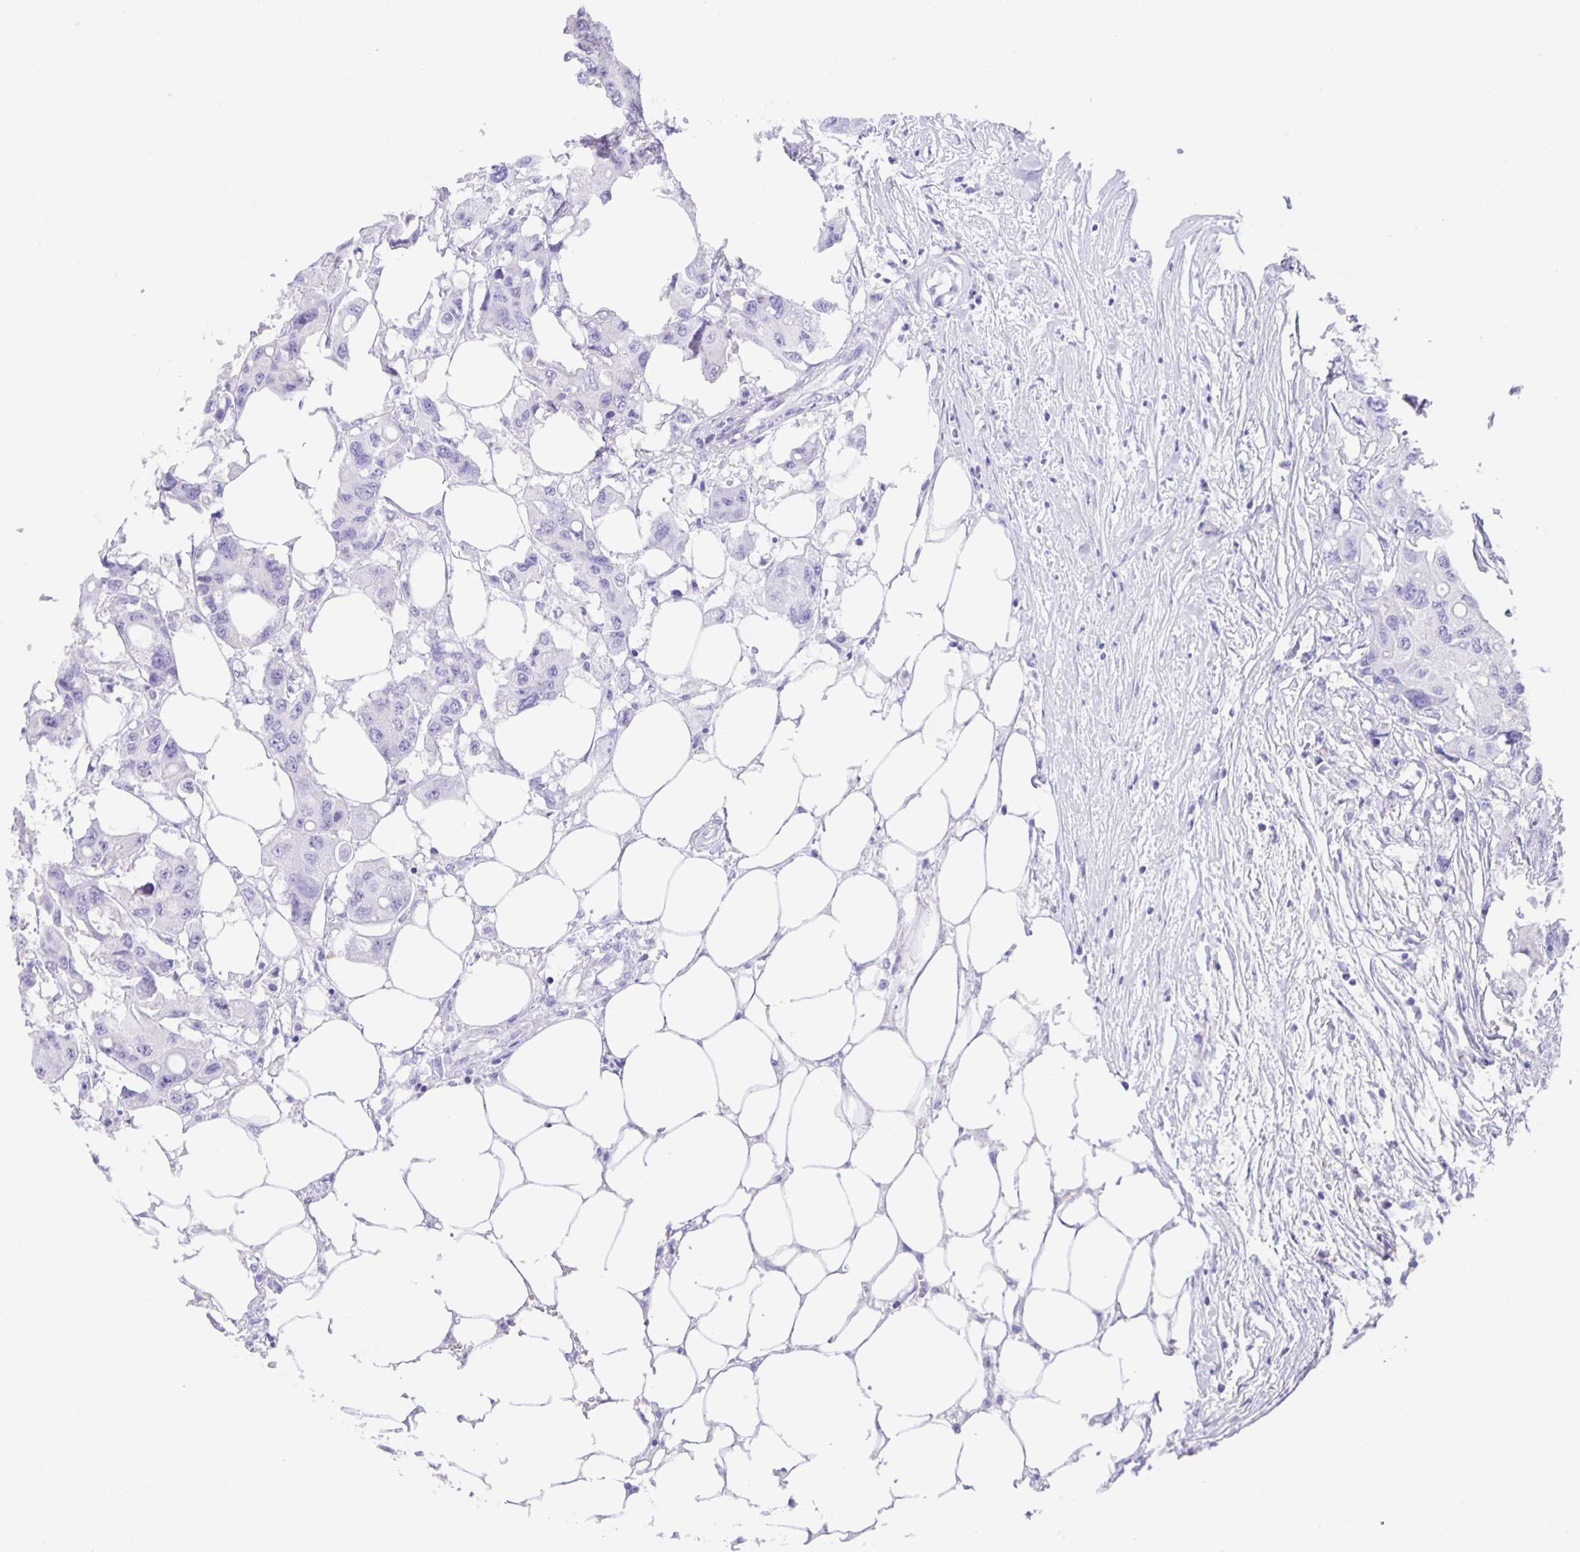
{"staining": {"intensity": "negative", "quantity": "none", "location": "none"}, "tissue": "colorectal cancer", "cell_type": "Tumor cells", "image_type": "cancer", "snomed": [{"axis": "morphology", "description": "Adenocarcinoma, NOS"}, {"axis": "topography", "description": "Colon"}], "caption": "Human colorectal cancer (adenocarcinoma) stained for a protein using immunohistochemistry shows no positivity in tumor cells.", "gene": "GUCA2A", "patient": {"sex": "male", "age": 77}}